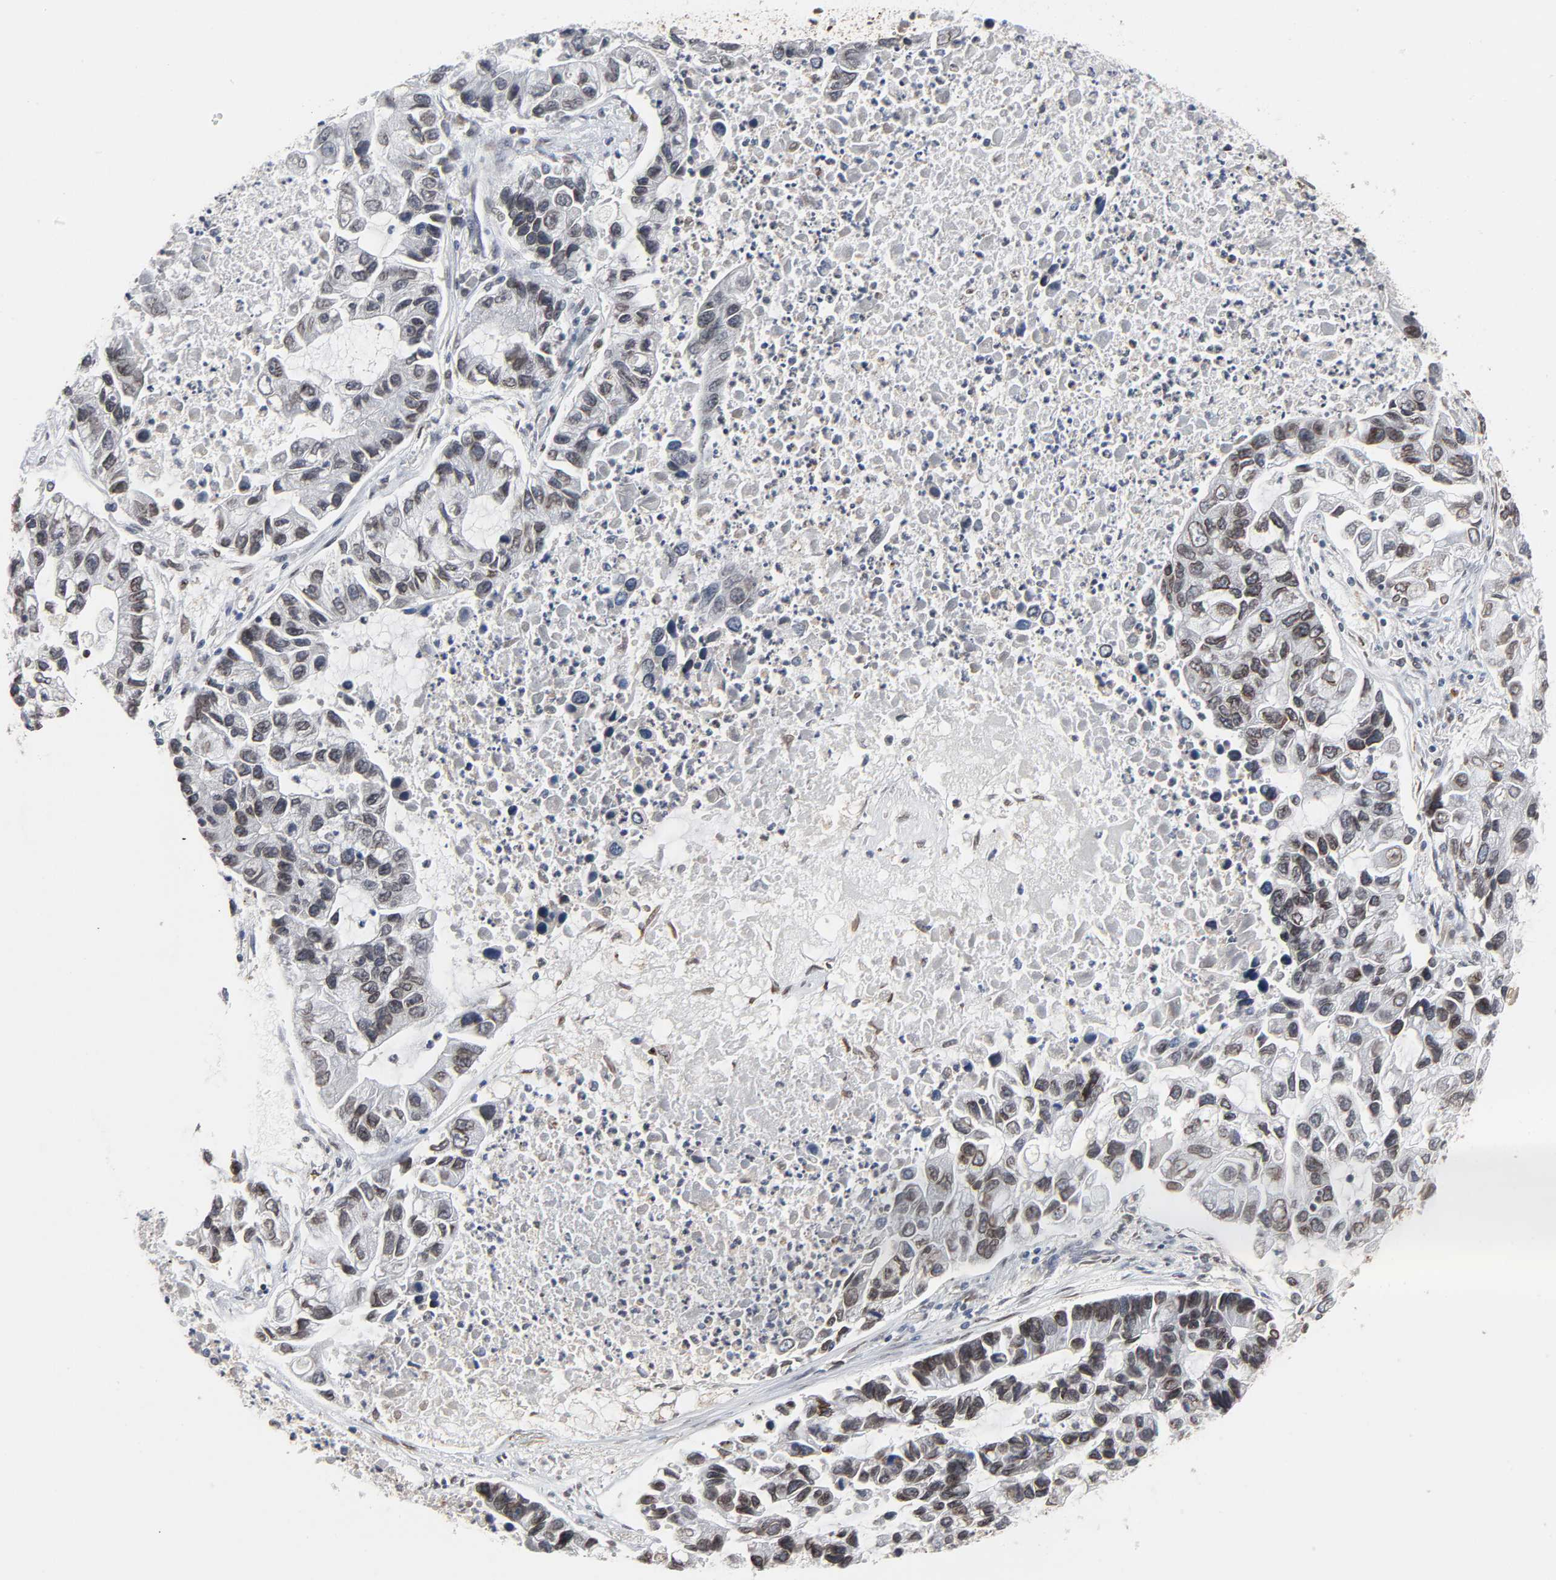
{"staining": {"intensity": "moderate", "quantity": "25%-75%", "location": "cytoplasmic/membranous,nuclear"}, "tissue": "lung cancer", "cell_type": "Tumor cells", "image_type": "cancer", "snomed": [{"axis": "morphology", "description": "Adenocarcinoma, NOS"}, {"axis": "topography", "description": "Lung"}], "caption": "A photomicrograph of lung cancer stained for a protein displays moderate cytoplasmic/membranous and nuclear brown staining in tumor cells.", "gene": "CCDC175", "patient": {"sex": "female", "age": 51}}